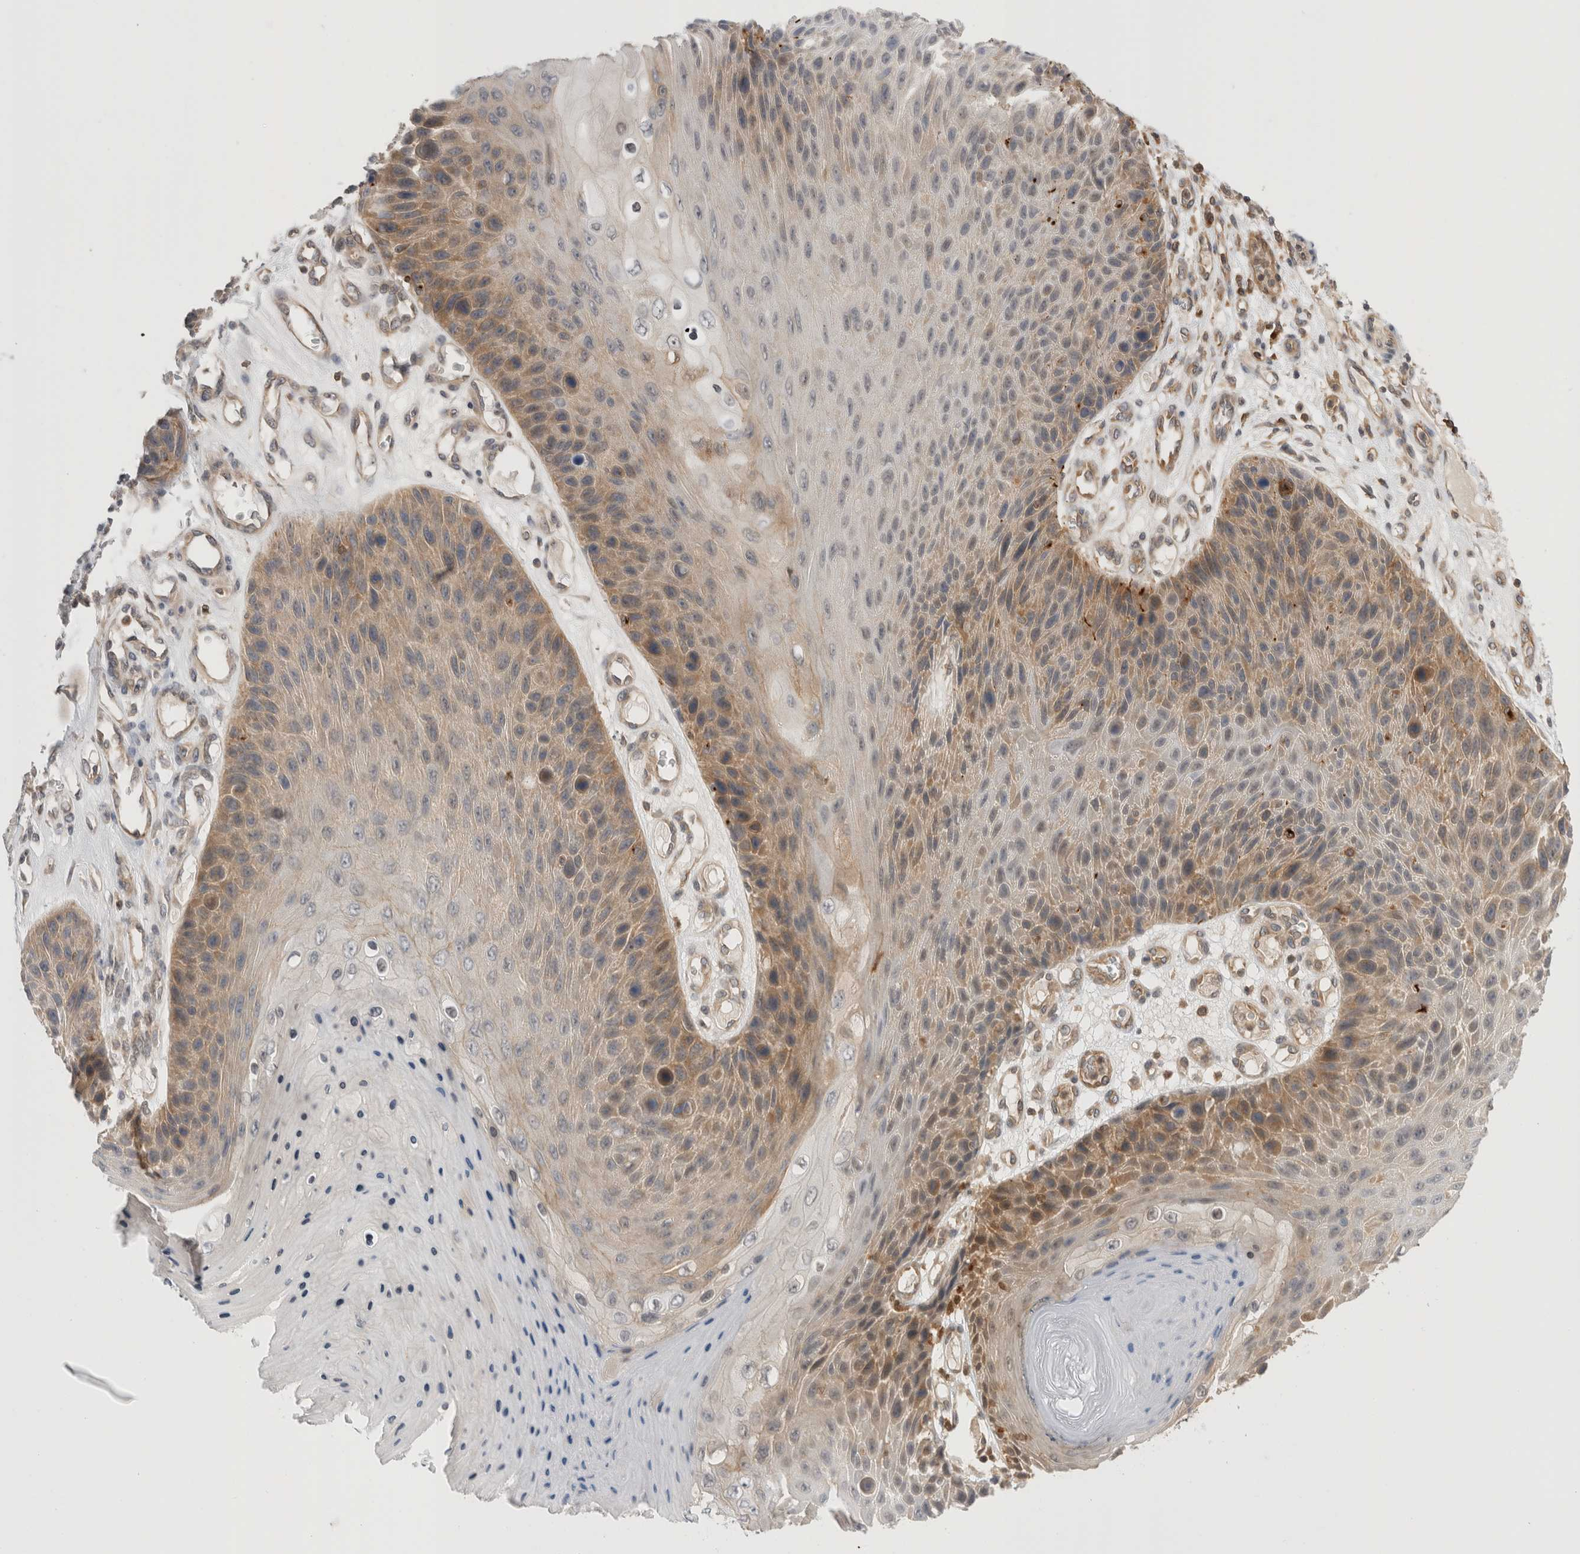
{"staining": {"intensity": "moderate", "quantity": ">75%", "location": "cytoplasmic/membranous"}, "tissue": "skin cancer", "cell_type": "Tumor cells", "image_type": "cancer", "snomed": [{"axis": "morphology", "description": "Squamous cell carcinoma, NOS"}, {"axis": "topography", "description": "Skin"}], "caption": "A medium amount of moderate cytoplasmic/membranous staining is appreciated in about >75% of tumor cells in skin squamous cell carcinoma tissue.", "gene": "NFKB1", "patient": {"sex": "female", "age": 88}}